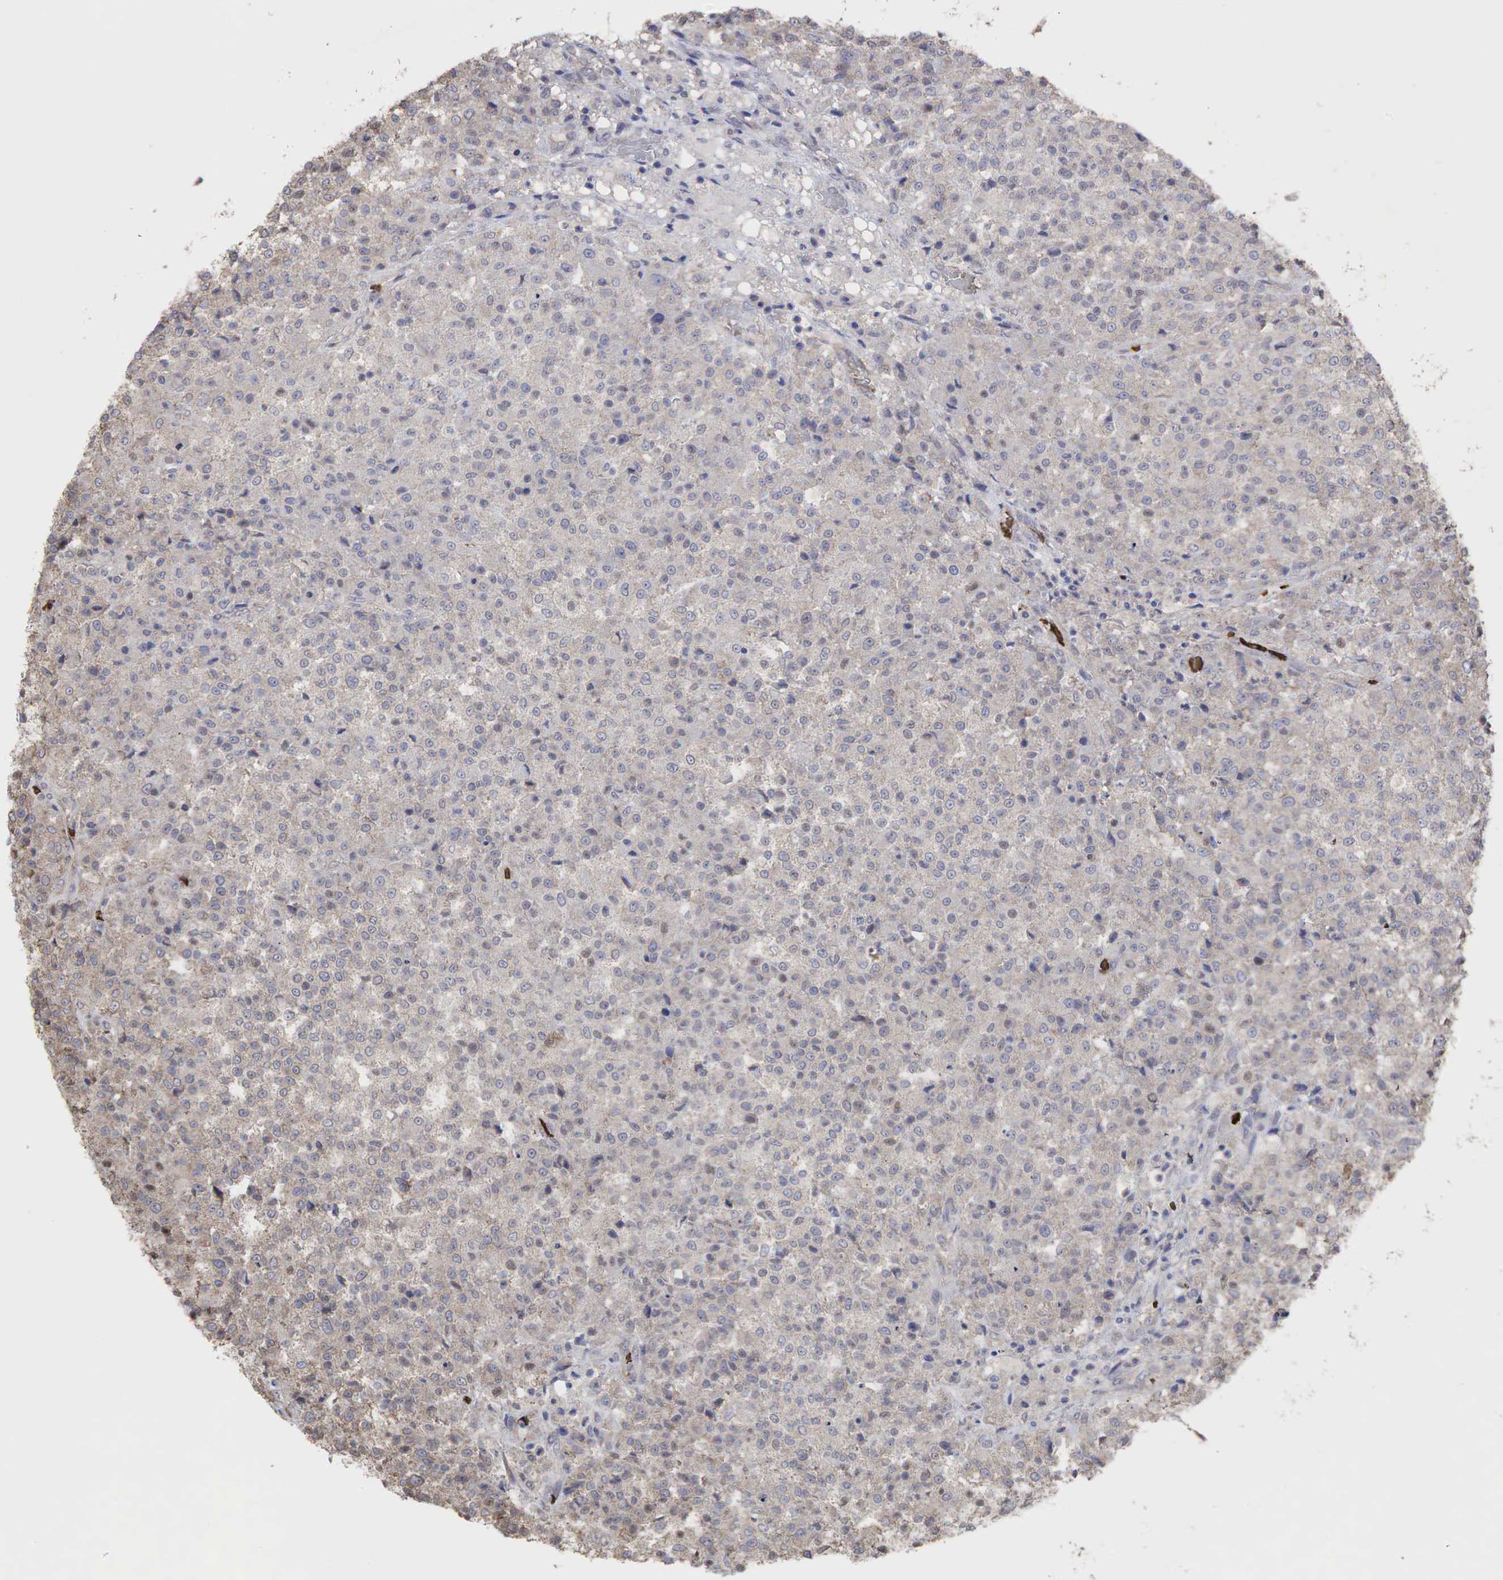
{"staining": {"intensity": "weak", "quantity": ">75%", "location": "cytoplasmic/membranous"}, "tissue": "testis cancer", "cell_type": "Tumor cells", "image_type": "cancer", "snomed": [{"axis": "morphology", "description": "Seminoma, NOS"}, {"axis": "topography", "description": "Testis"}], "caption": "Weak cytoplasmic/membranous protein expression is seen in approximately >75% of tumor cells in testis cancer (seminoma). The staining is performed using DAB brown chromogen to label protein expression. The nuclei are counter-stained blue using hematoxylin.", "gene": "PABPC5", "patient": {"sex": "male", "age": 59}}